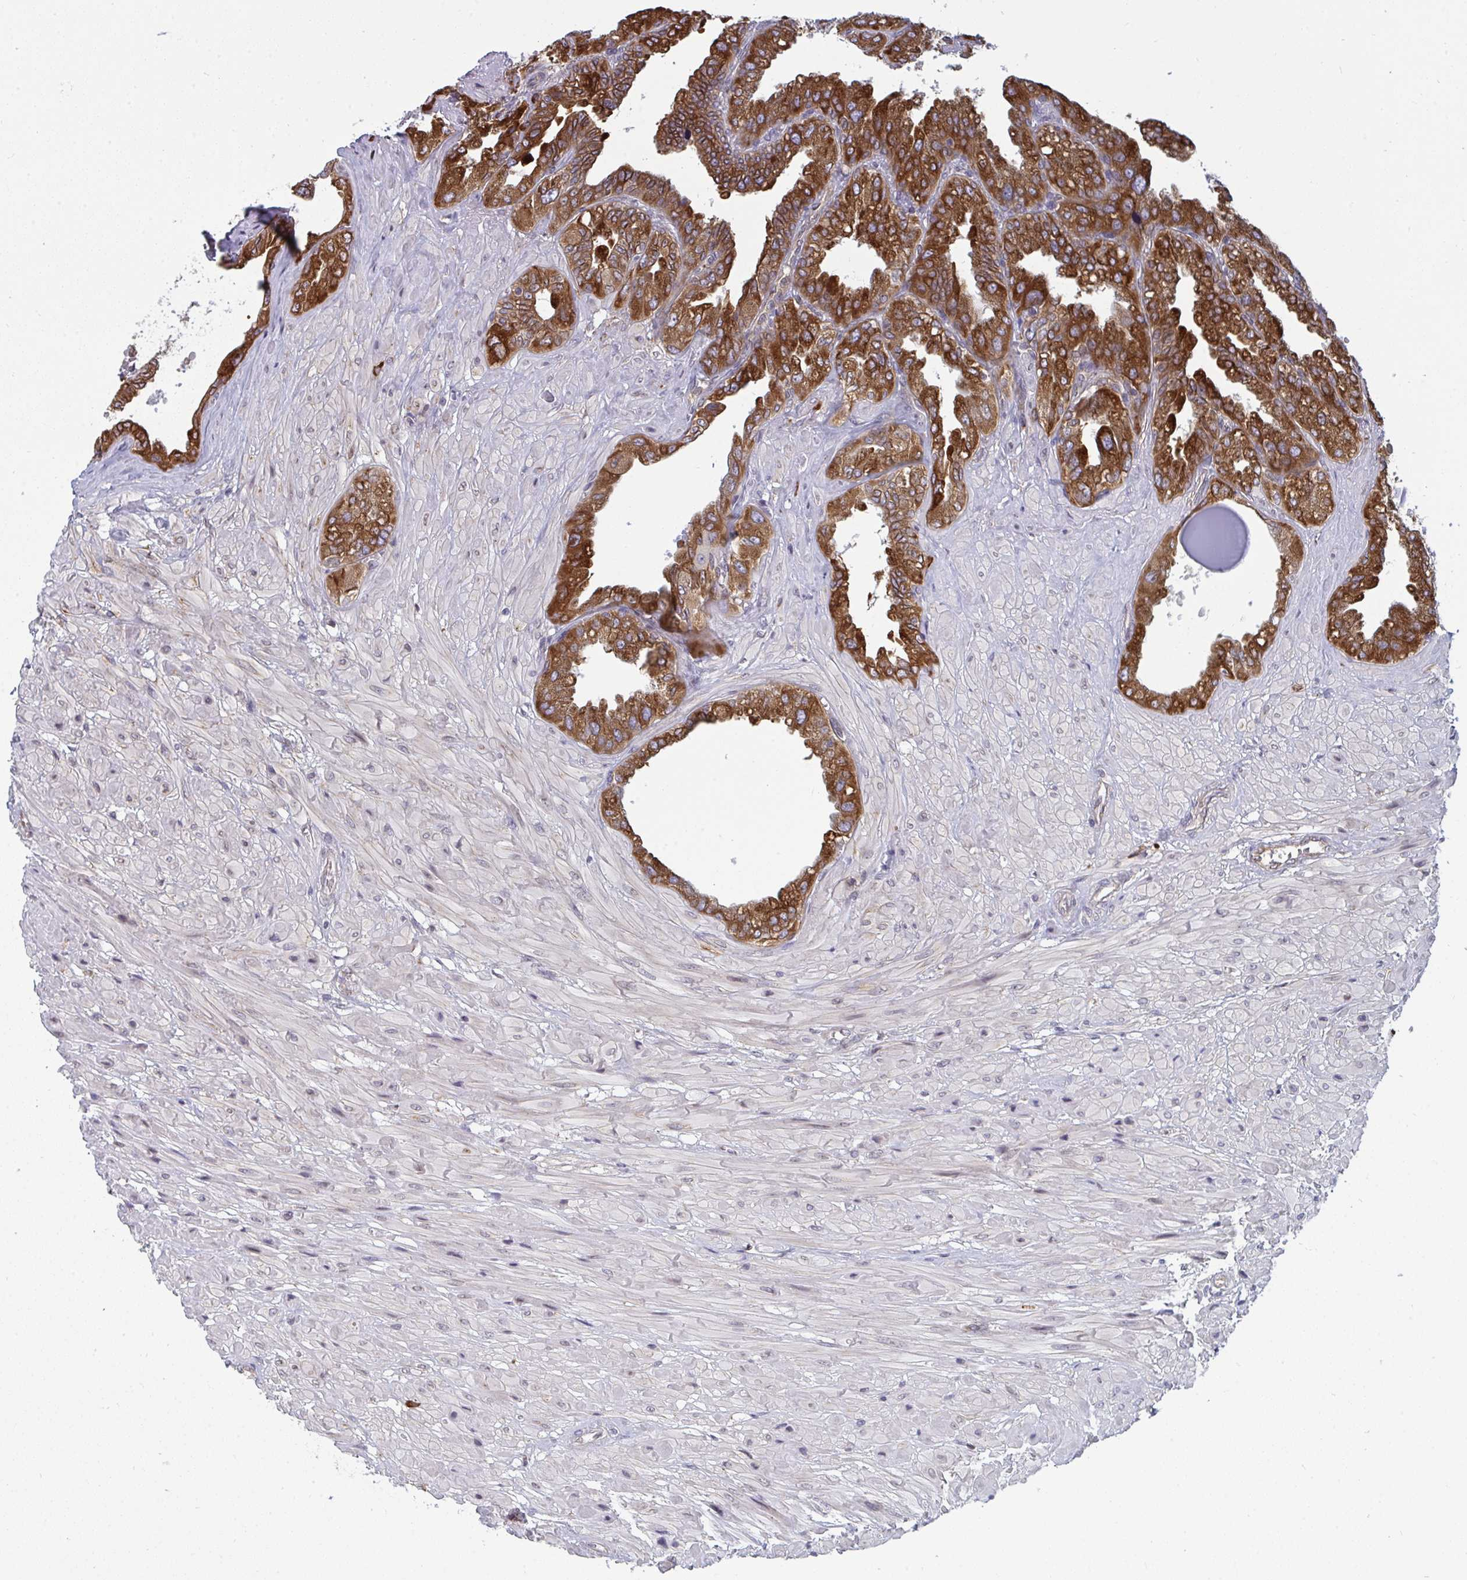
{"staining": {"intensity": "strong", "quantity": ">75%", "location": "cytoplasmic/membranous"}, "tissue": "seminal vesicle", "cell_type": "Glandular cells", "image_type": "normal", "snomed": [{"axis": "morphology", "description": "Normal tissue, NOS"}, {"axis": "topography", "description": "Seminal veicle"}], "caption": "An immunohistochemistry (IHC) micrograph of unremarkable tissue is shown. Protein staining in brown labels strong cytoplasmic/membranous positivity in seminal vesicle within glandular cells. Immunohistochemistry (ihc) stains the protein in brown and the nuclei are stained blue.", "gene": "LYSMD4", "patient": {"sex": "male", "age": 55}}